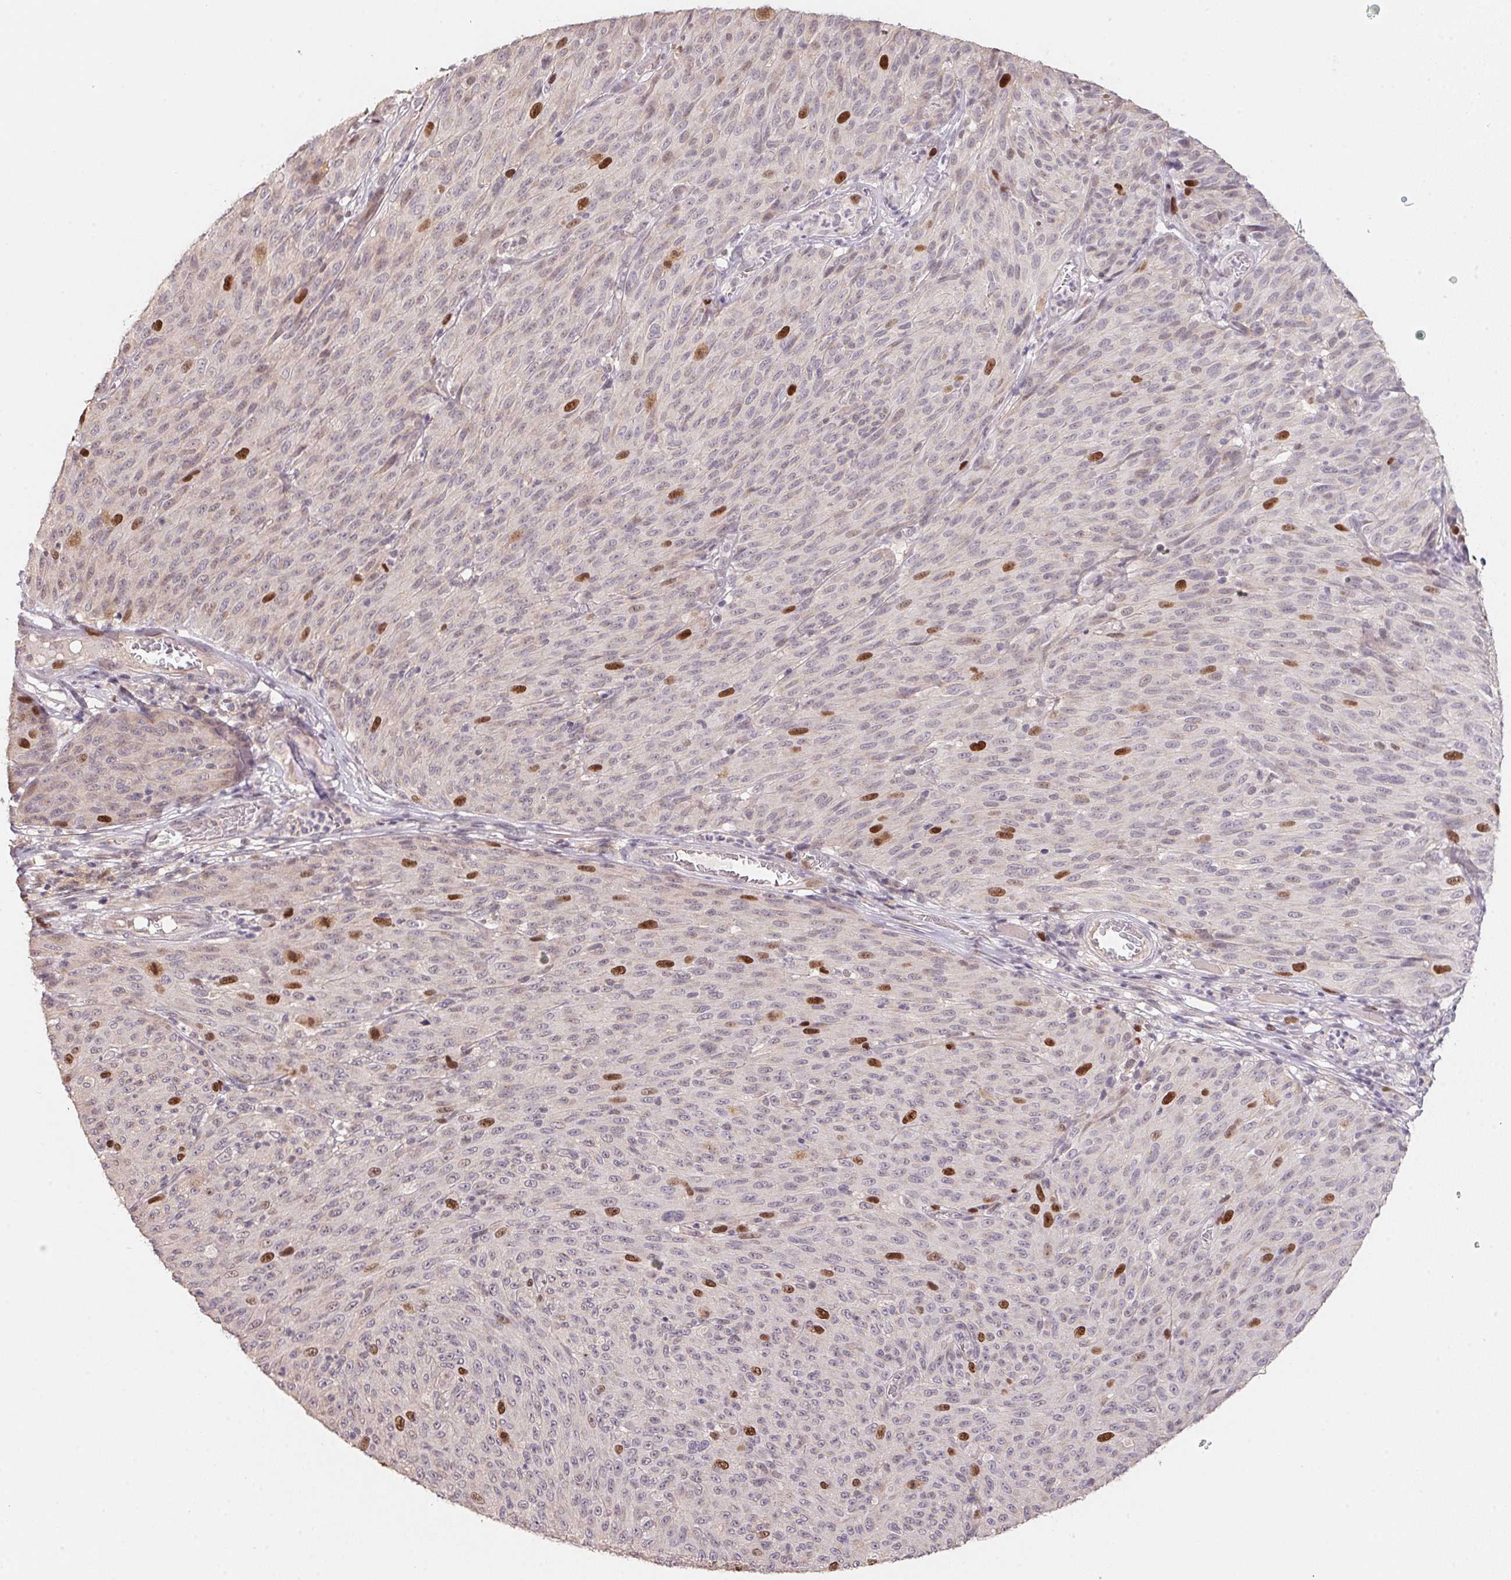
{"staining": {"intensity": "strong", "quantity": "<25%", "location": "nuclear"}, "tissue": "melanoma", "cell_type": "Tumor cells", "image_type": "cancer", "snomed": [{"axis": "morphology", "description": "Malignant melanoma, NOS"}, {"axis": "topography", "description": "Skin"}], "caption": "Brown immunohistochemical staining in malignant melanoma reveals strong nuclear expression in approximately <25% of tumor cells.", "gene": "KIFC1", "patient": {"sex": "male", "age": 85}}